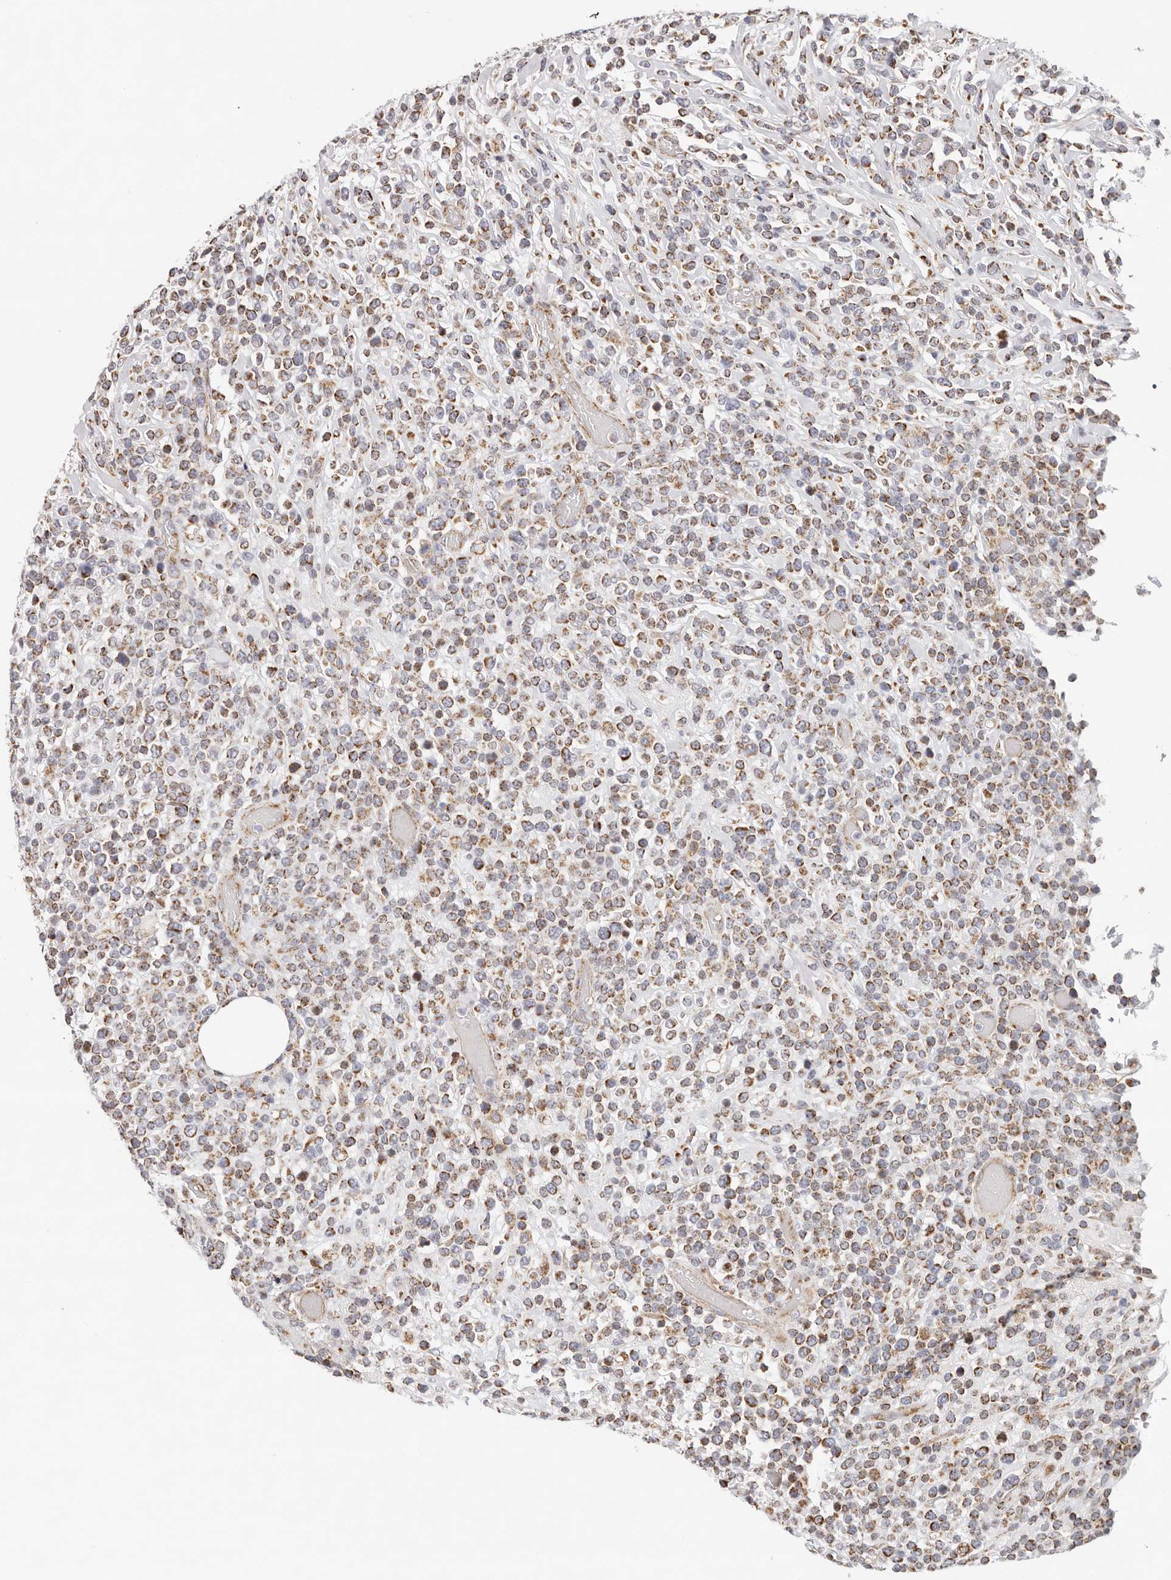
{"staining": {"intensity": "moderate", "quantity": ">75%", "location": "cytoplasmic/membranous"}, "tissue": "lymphoma", "cell_type": "Tumor cells", "image_type": "cancer", "snomed": [{"axis": "morphology", "description": "Malignant lymphoma, non-Hodgkin's type, High grade"}, {"axis": "topography", "description": "Colon"}], "caption": "Brown immunohistochemical staining in malignant lymphoma, non-Hodgkin's type (high-grade) demonstrates moderate cytoplasmic/membranous positivity in about >75% of tumor cells. The staining was performed using DAB (3,3'-diaminobenzidine) to visualize the protein expression in brown, while the nuclei were stained in blue with hematoxylin (Magnification: 20x).", "gene": "AFDN", "patient": {"sex": "female", "age": 53}}